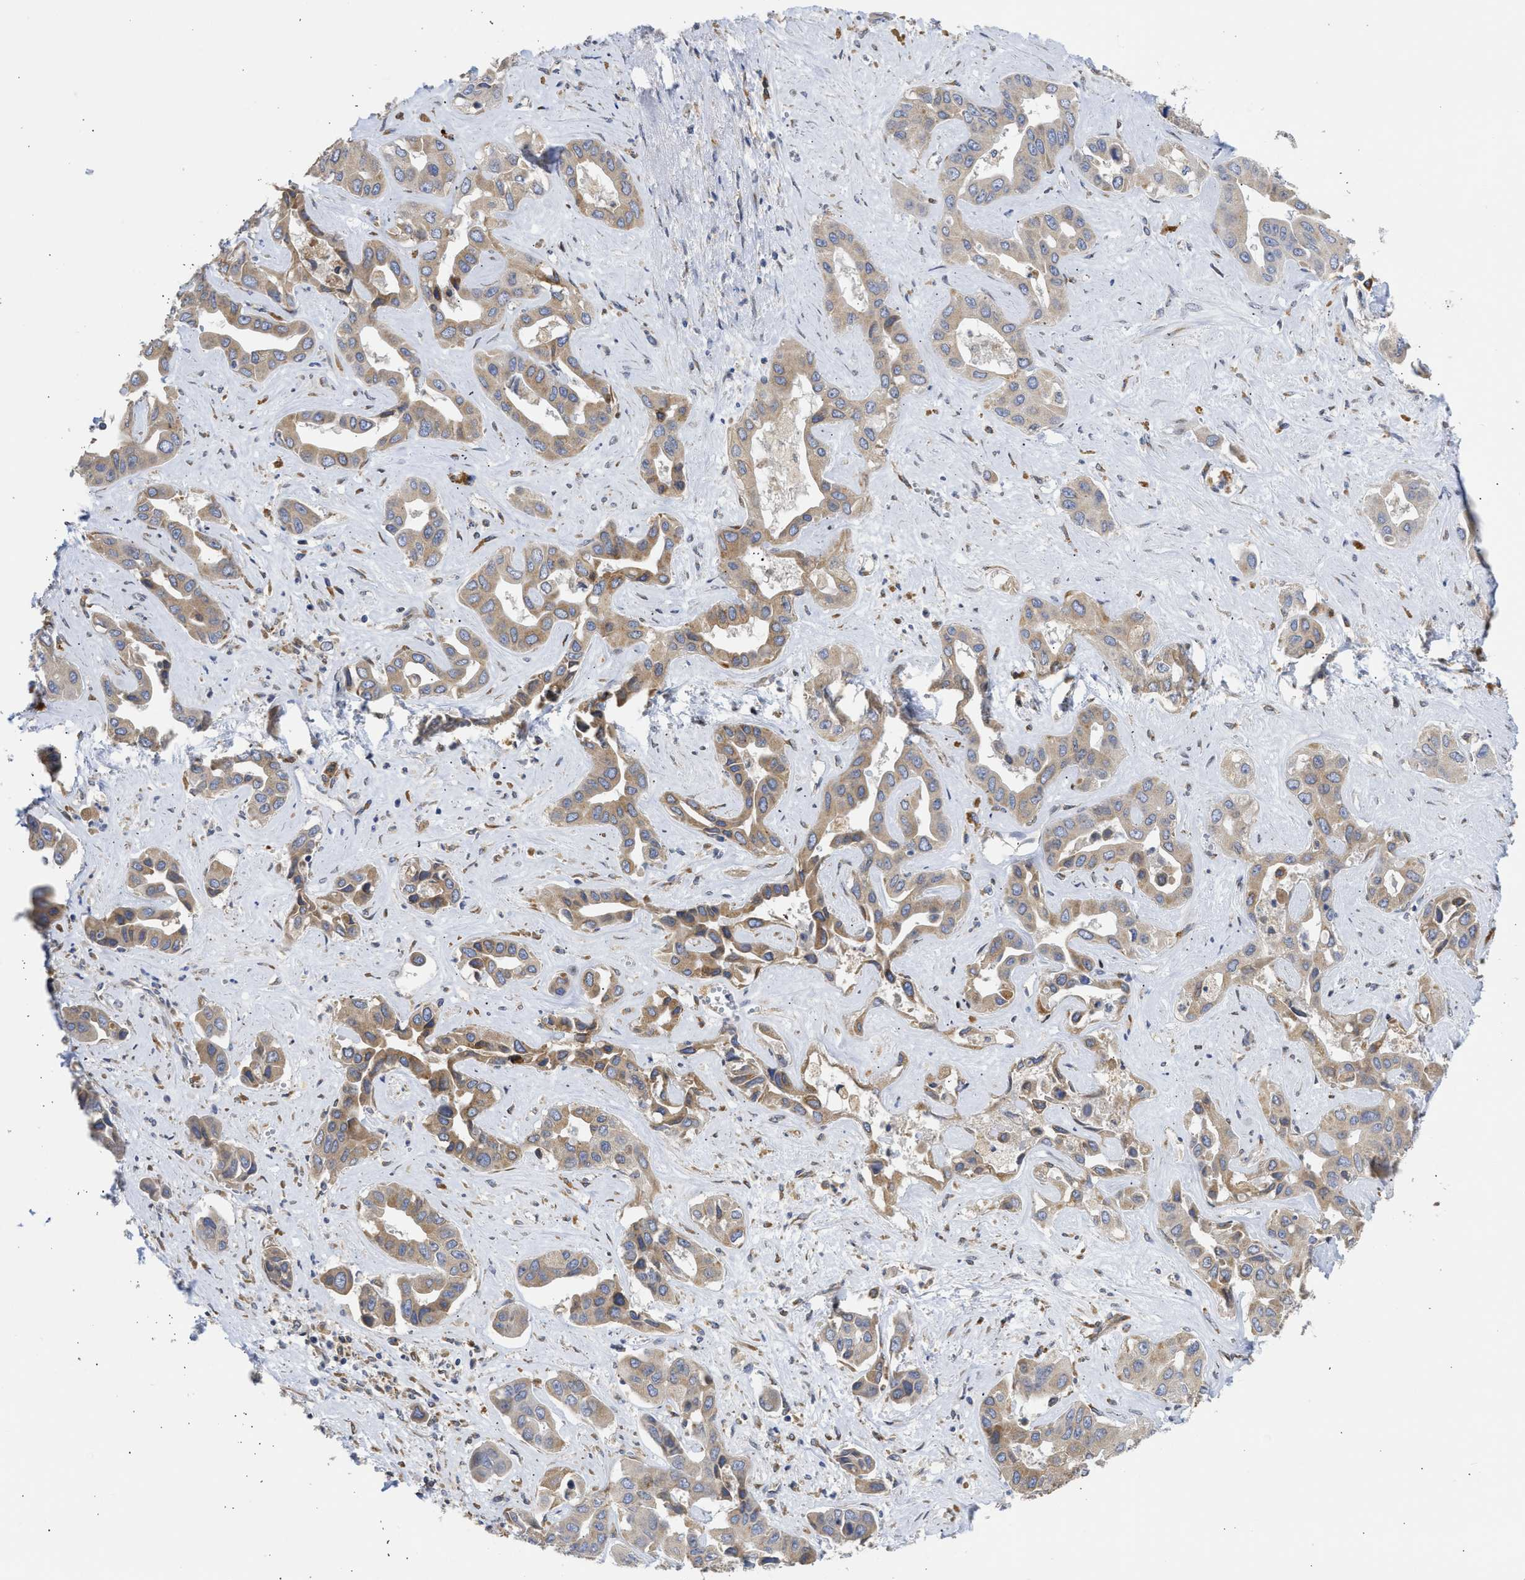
{"staining": {"intensity": "moderate", "quantity": ">75%", "location": "cytoplasmic/membranous"}, "tissue": "liver cancer", "cell_type": "Tumor cells", "image_type": "cancer", "snomed": [{"axis": "morphology", "description": "Cholangiocarcinoma"}, {"axis": "topography", "description": "Liver"}], "caption": "Immunohistochemistry (IHC) image of neoplastic tissue: cholangiocarcinoma (liver) stained using immunohistochemistry (IHC) exhibits medium levels of moderate protein expression localized specifically in the cytoplasmic/membranous of tumor cells, appearing as a cytoplasmic/membranous brown color.", "gene": "TMED1", "patient": {"sex": "female", "age": 52}}